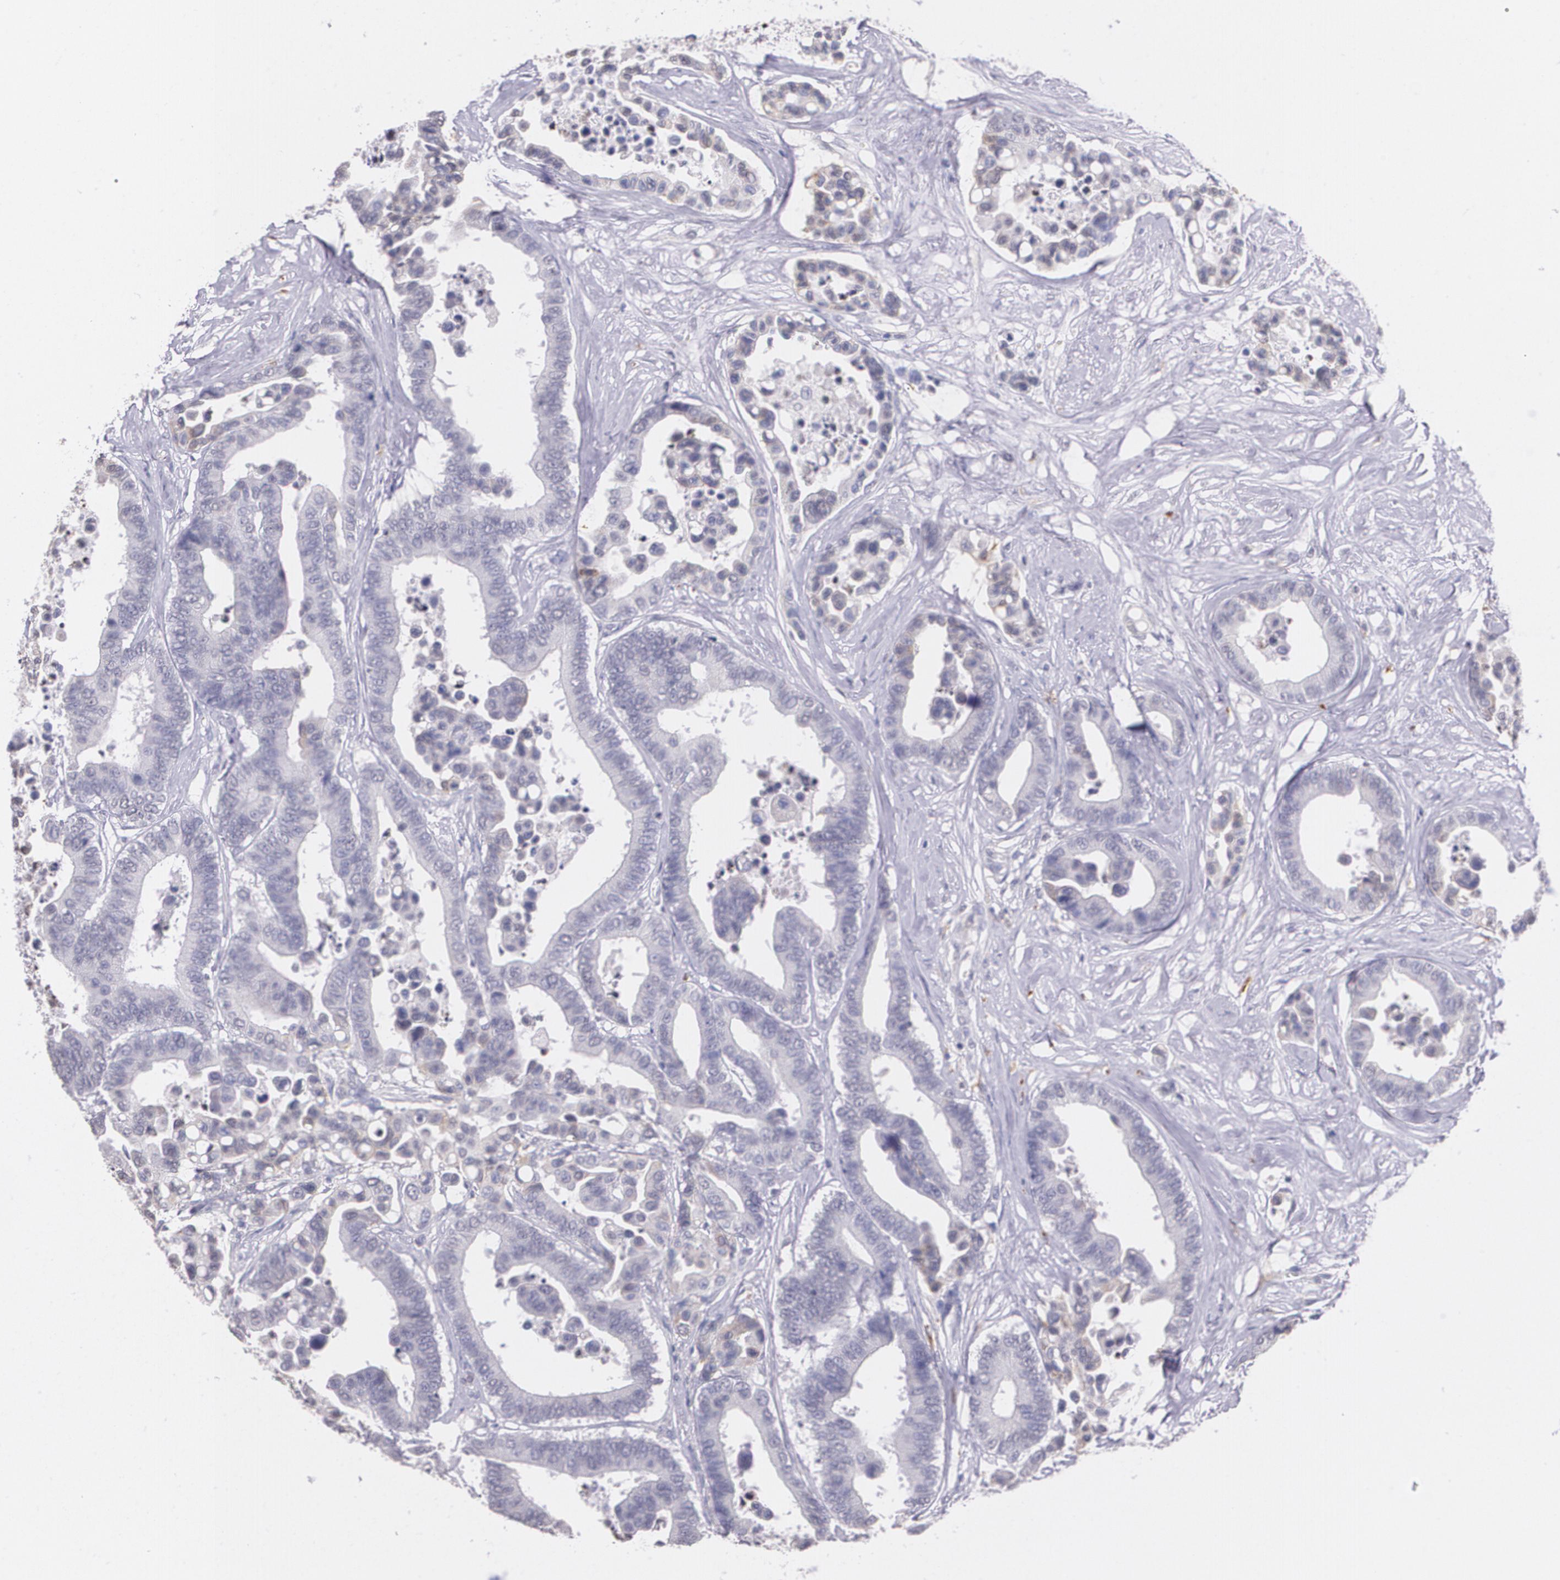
{"staining": {"intensity": "negative", "quantity": "none", "location": "none"}, "tissue": "colorectal cancer", "cell_type": "Tumor cells", "image_type": "cancer", "snomed": [{"axis": "morphology", "description": "Adenocarcinoma, NOS"}, {"axis": "topography", "description": "Colon"}], "caption": "This is an immunohistochemistry (IHC) image of colorectal cancer (adenocarcinoma). There is no positivity in tumor cells.", "gene": "RTN1", "patient": {"sex": "male", "age": 82}}